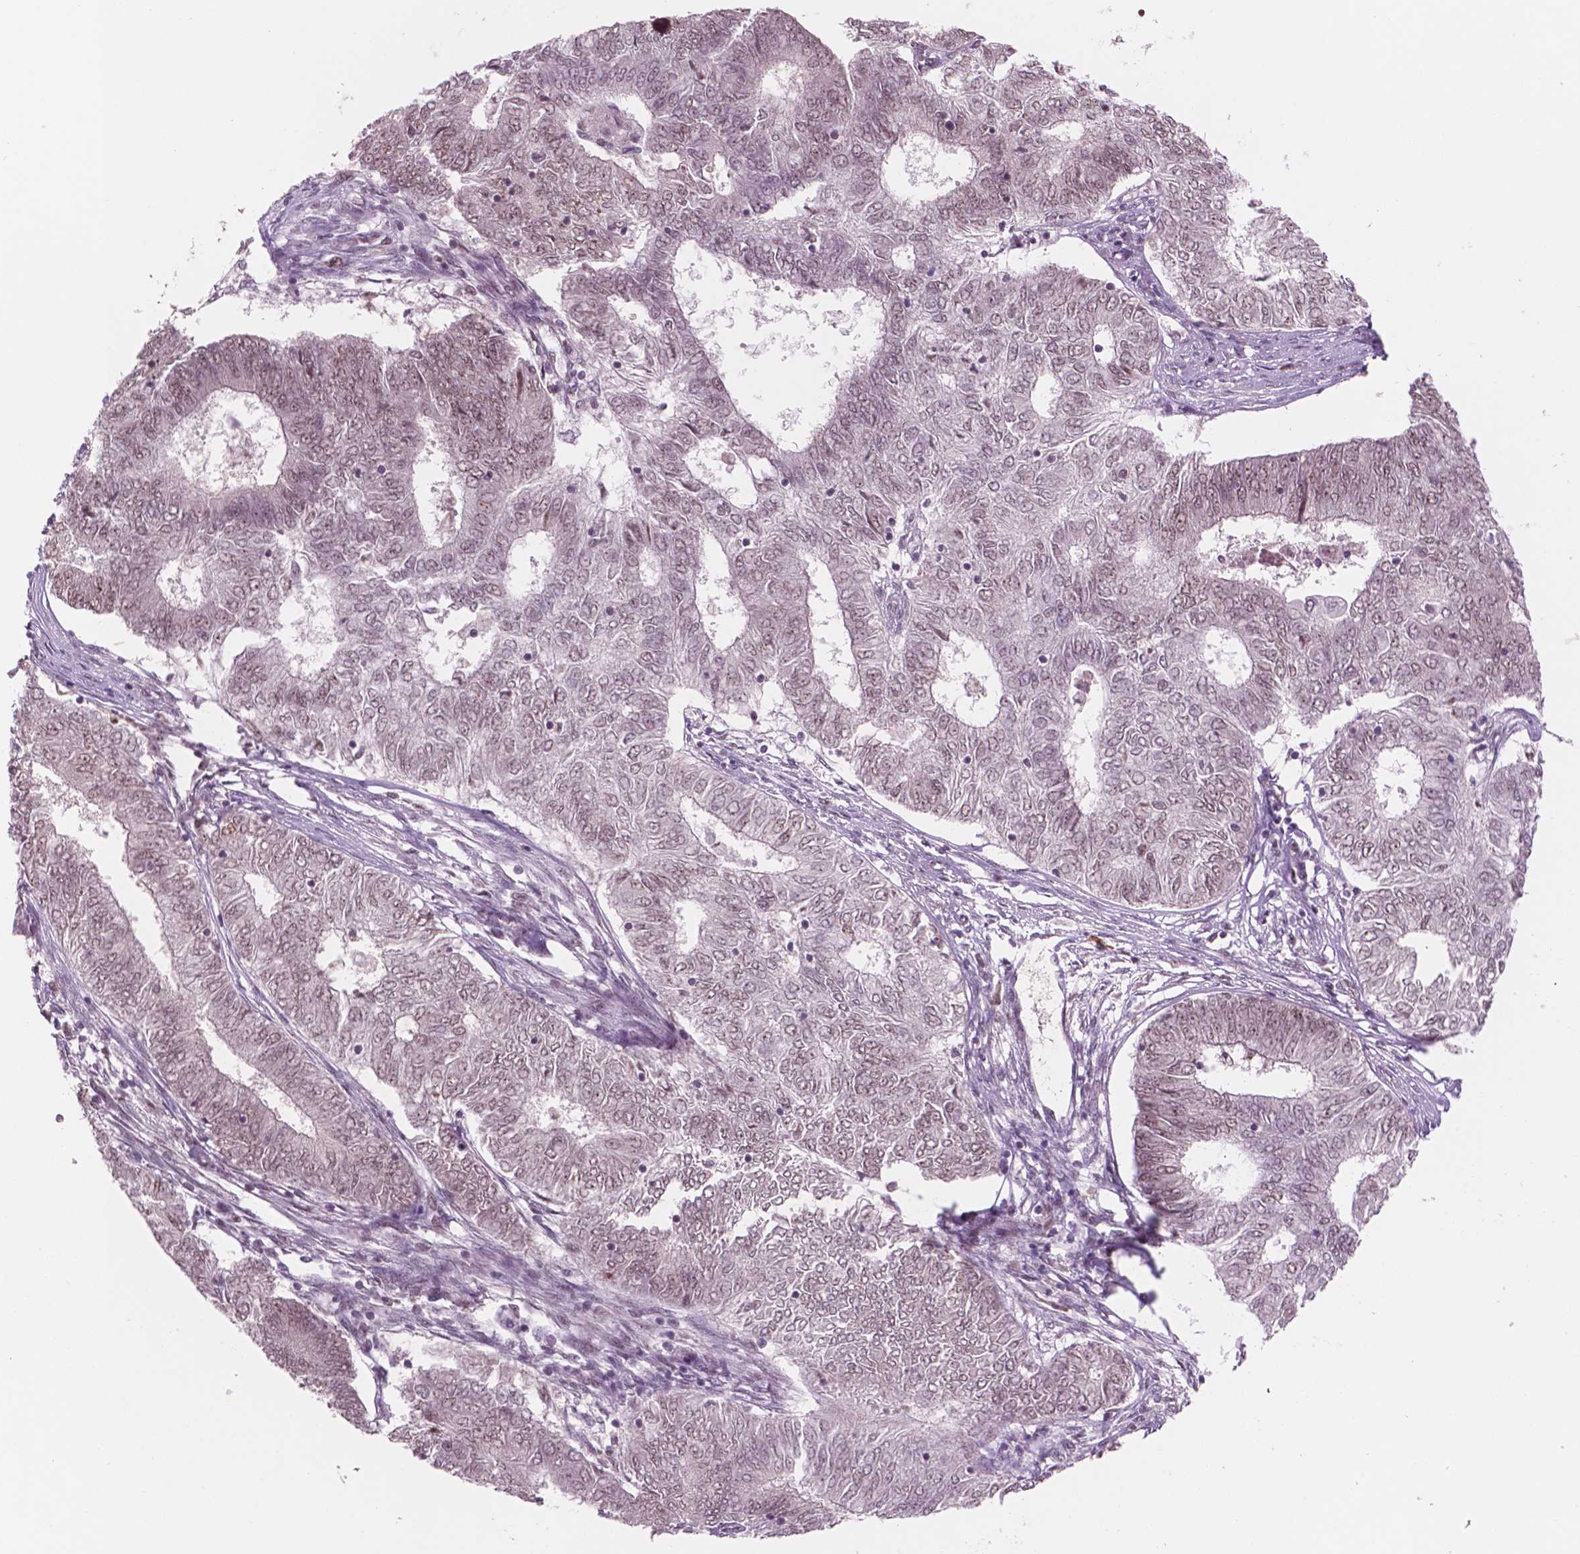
{"staining": {"intensity": "moderate", "quantity": ">75%", "location": "nuclear"}, "tissue": "endometrial cancer", "cell_type": "Tumor cells", "image_type": "cancer", "snomed": [{"axis": "morphology", "description": "Adenocarcinoma, NOS"}, {"axis": "topography", "description": "Endometrium"}], "caption": "A brown stain labels moderate nuclear positivity of a protein in human endometrial cancer tumor cells.", "gene": "POLR2E", "patient": {"sex": "female", "age": 62}}